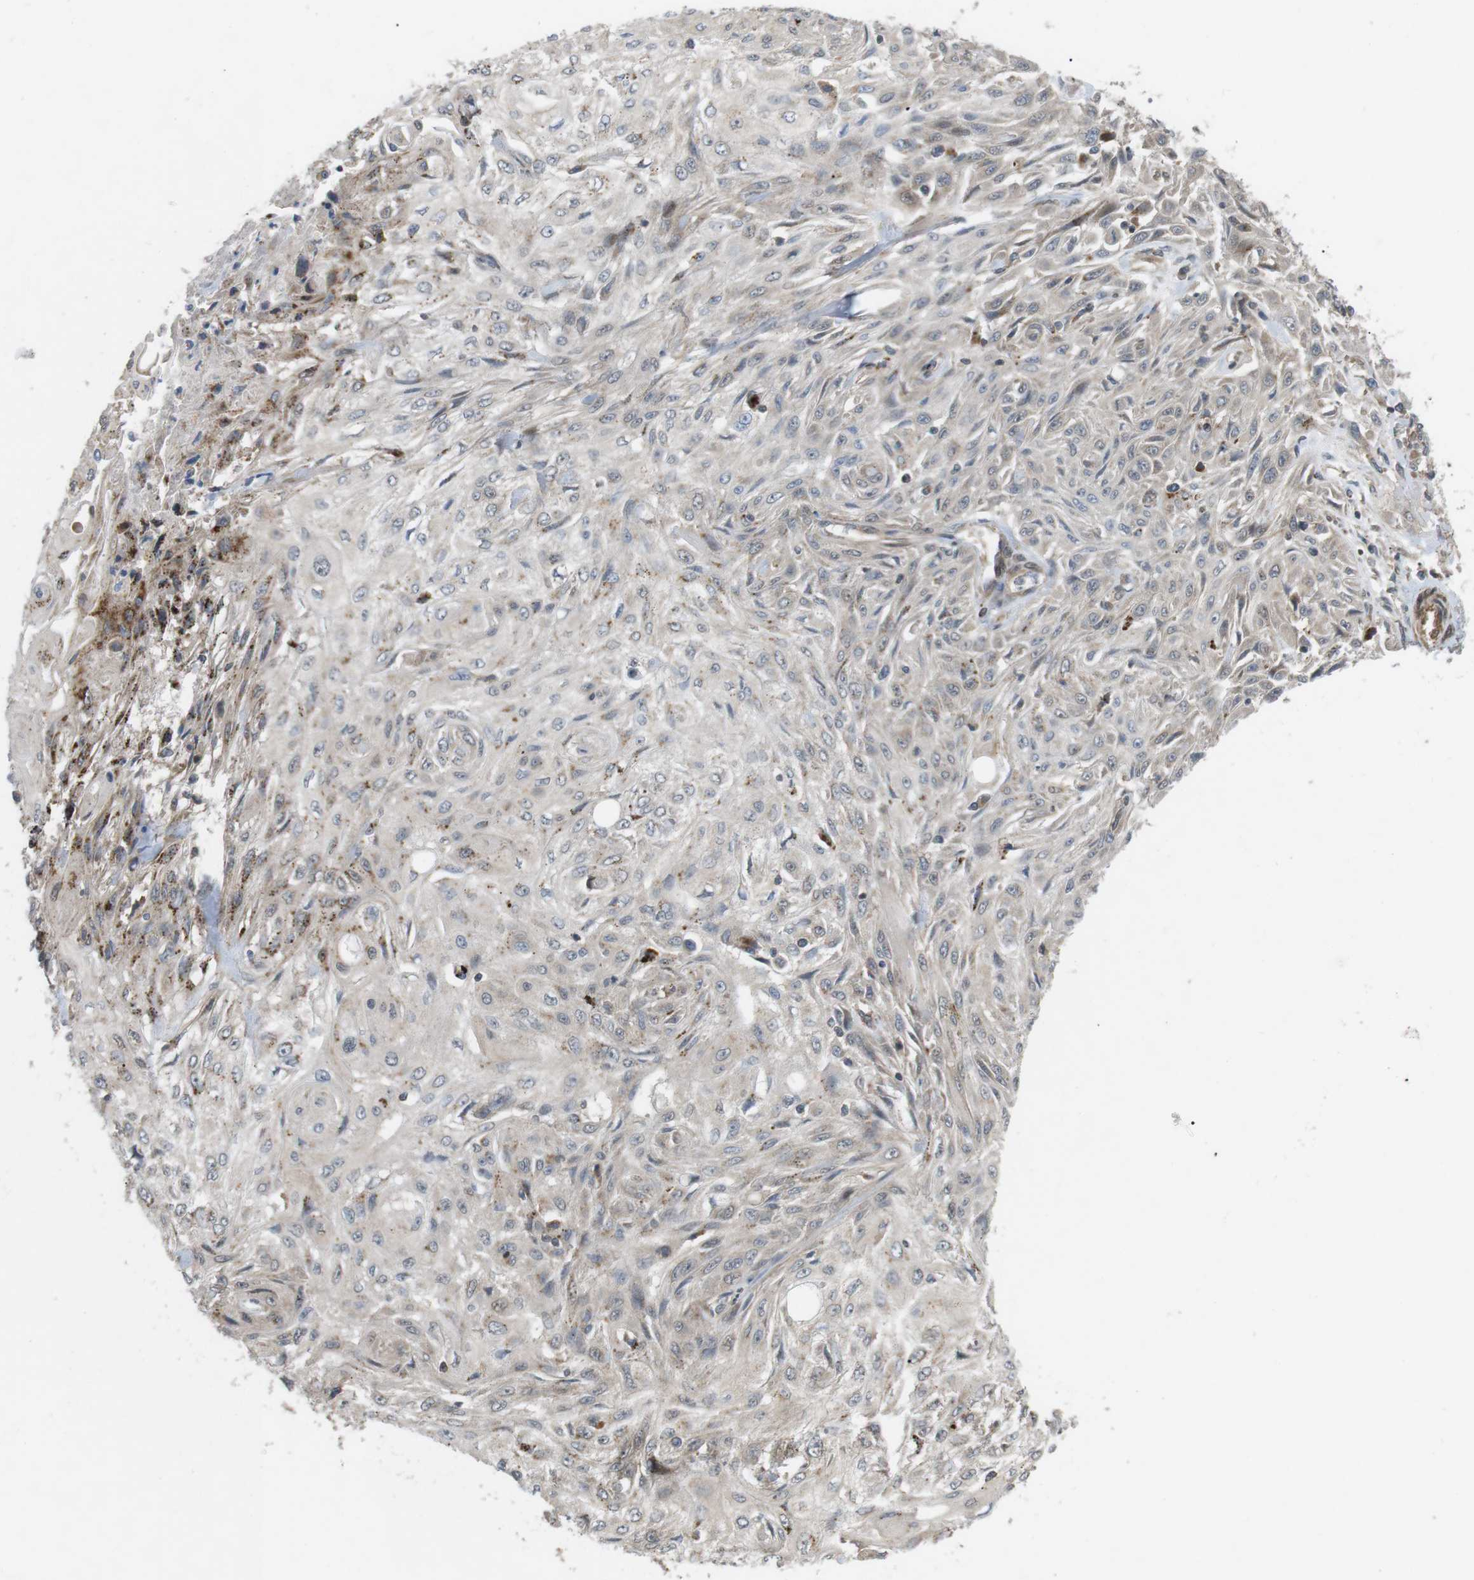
{"staining": {"intensity": "negative", "quantity": "none", "location": "none"}, "tissue": "skin cancer", "cell_type": "Tumor cells", "image_type": "cancer", "snomed": [{"axis": "morphology", "description": "Squamous cell carcinoma, NOS"}, {"axis": "topography", "description": "Skin"}], "caption": "Image shows no significant protein expression in tumor cells of skin squamous cell carcinoma. (Brightfield microscopy of DAB IHC at high magnification).", "gene": "KANK2", "patient": {"sex": "male", "age": 75}}